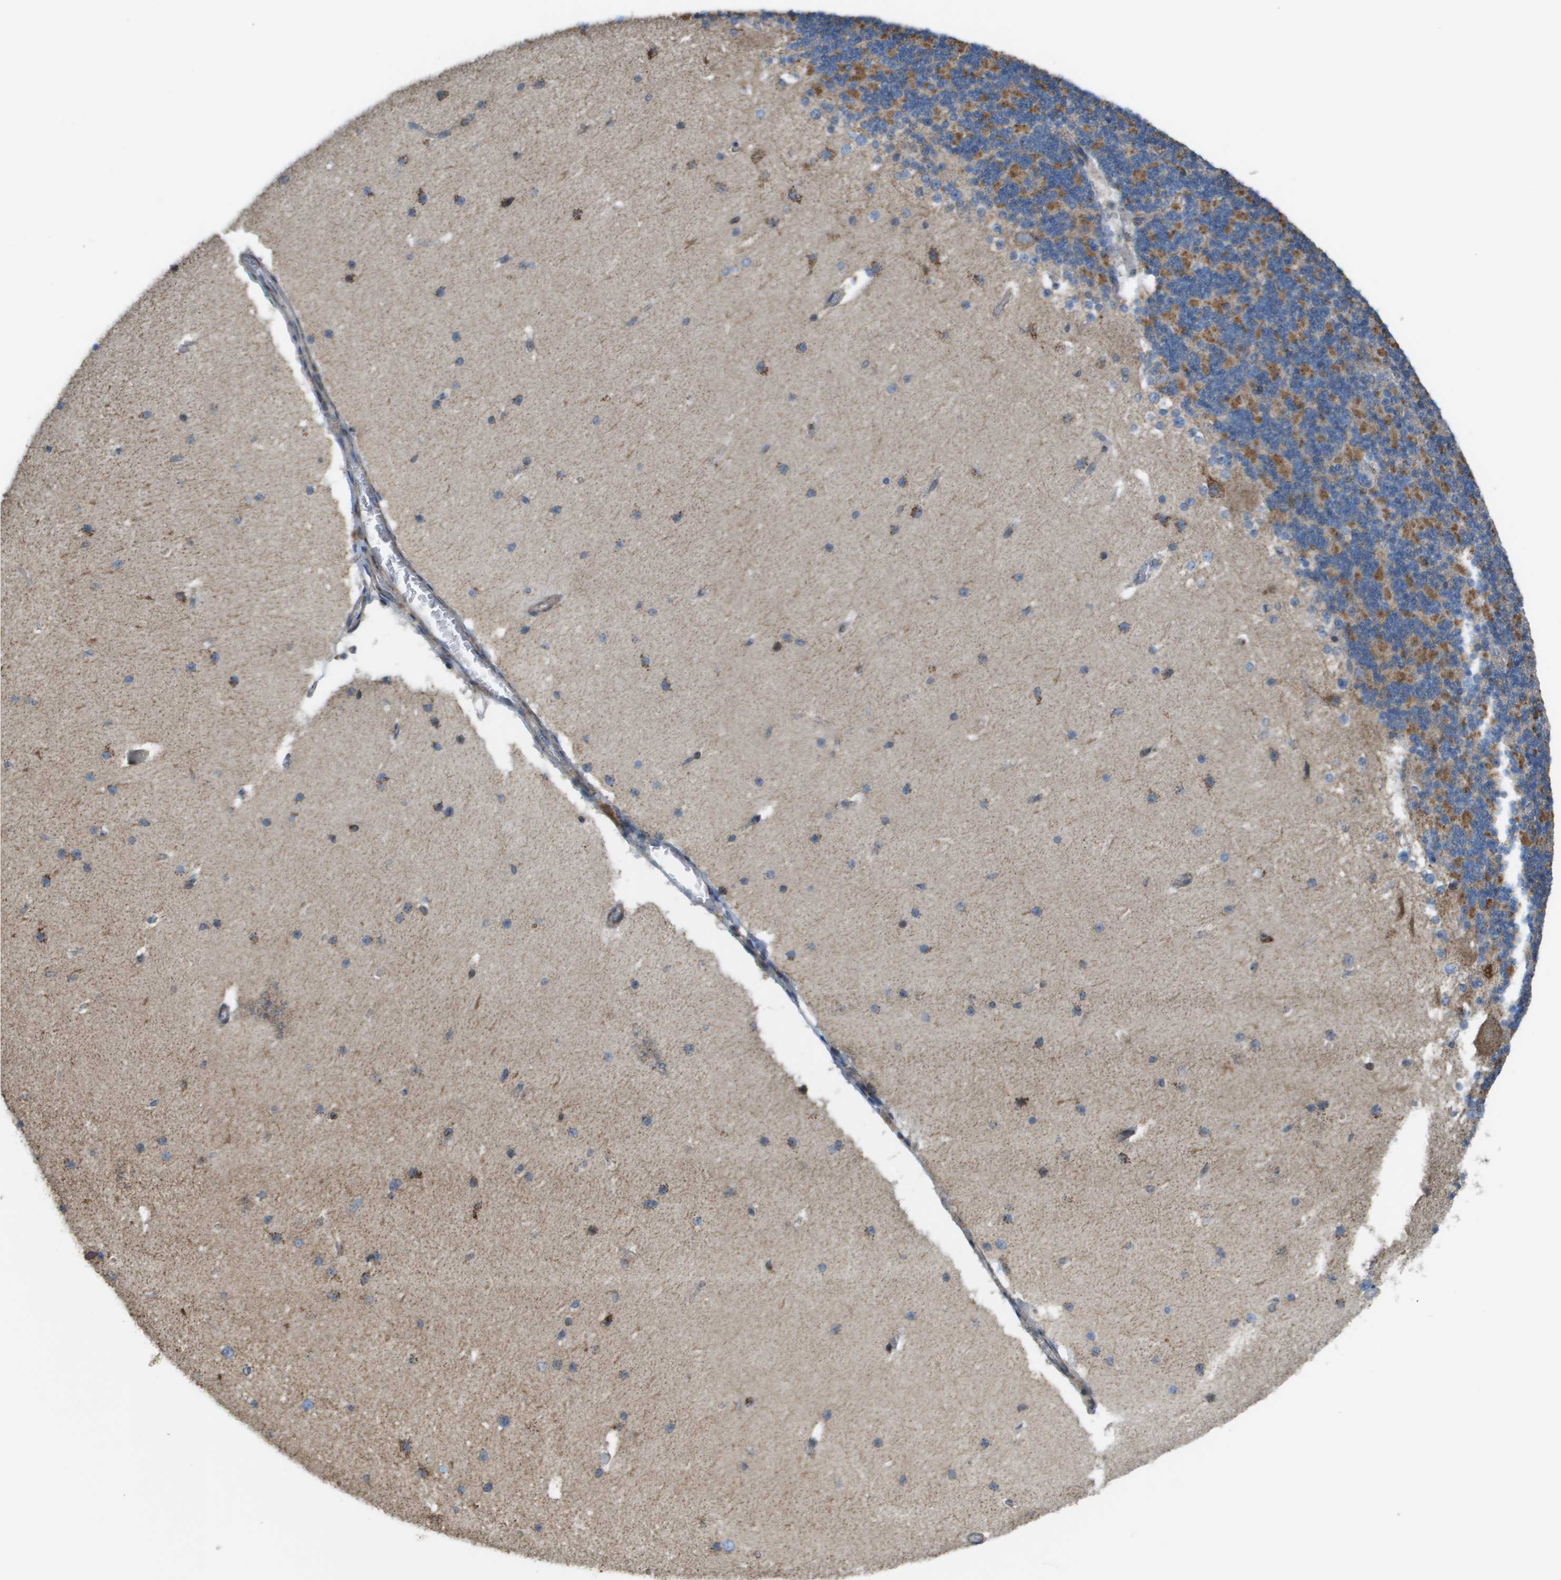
{"staining": {"intensity": "moderate", "quantity": "25%-75%", "location": "cytoplasmic/membranous"}, "tissue": "cerebellum", "cell_type": "Cells in granular layer", "image_type": "normal", "snomed": [{"axis": "morphology", "description": "Normal tissue, NOS"}, {"axis": "topography", "description": "Cerebellum"}], "caption": "Cerebellum stained with a brown dye exhibits moderate cytoplasmic/membranous positive expression in approximately 25%-75% of cells in granular layer.", "gene": "TAOK3", "patient": {"sex": "female", "age": 19}}